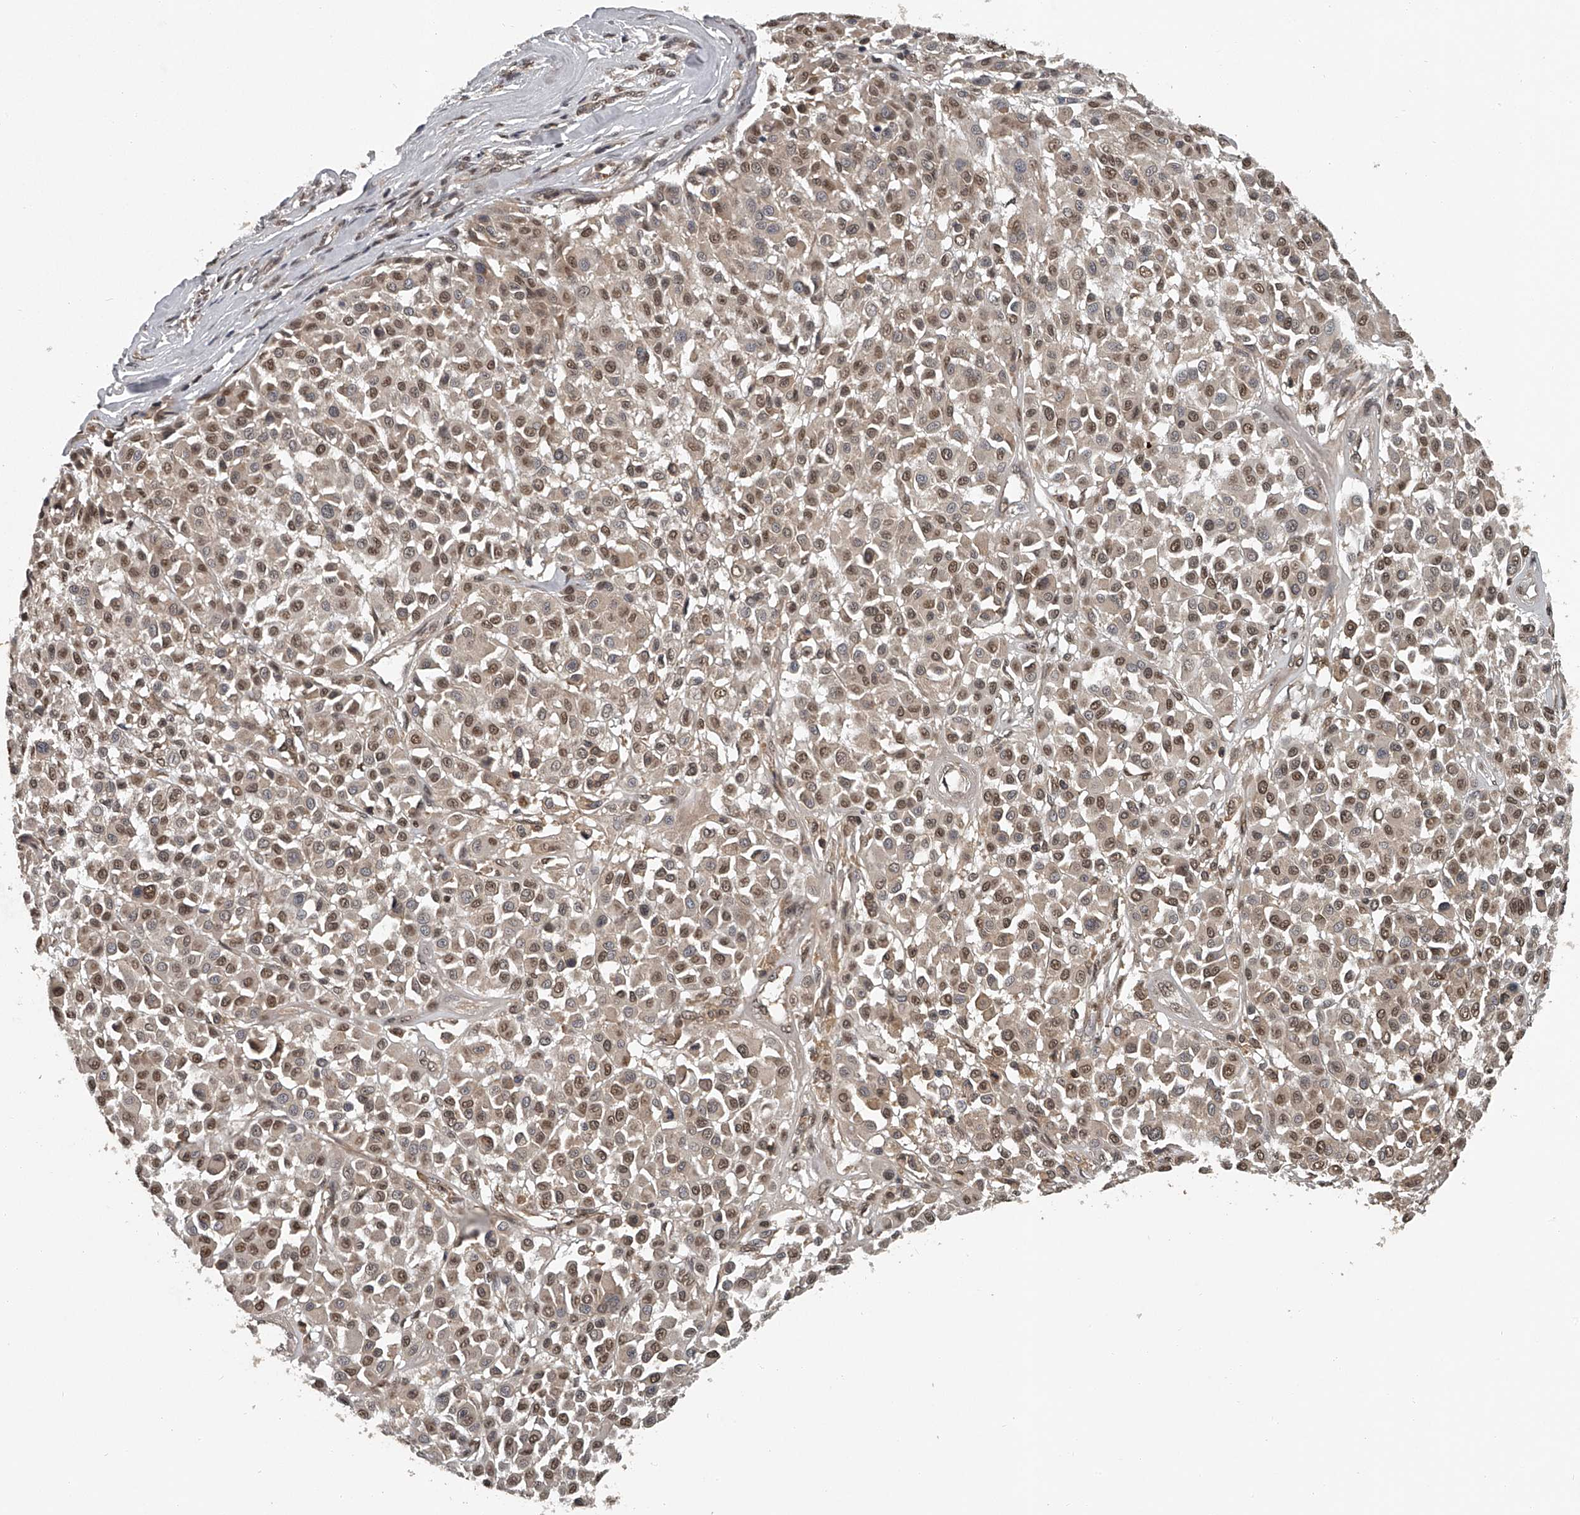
{"staining": {"intensity": "moderate", "quantity": ">75%", "location": "nuclear"}, "tissue": "melanoma", "cell_type": "Tumor cells", "image_type": "cancer", "snomed": [{"axis": "morphology", "description": "Malignant melanoma, Metastatic site"}, {"axis": "topography", "description": "Soft tissue"}], "caption": "Immunohistochemical staining of melanoma displays medium levels of moderate nuclear protein expression in about >75% of tumor cells. (DAB (3,3'-diaminobenzidine) IHC, brown staining for protein, blue staining for nuclei).", "gene": "PLEKHG1", "patient": {"sex": "male", "age": 41}}